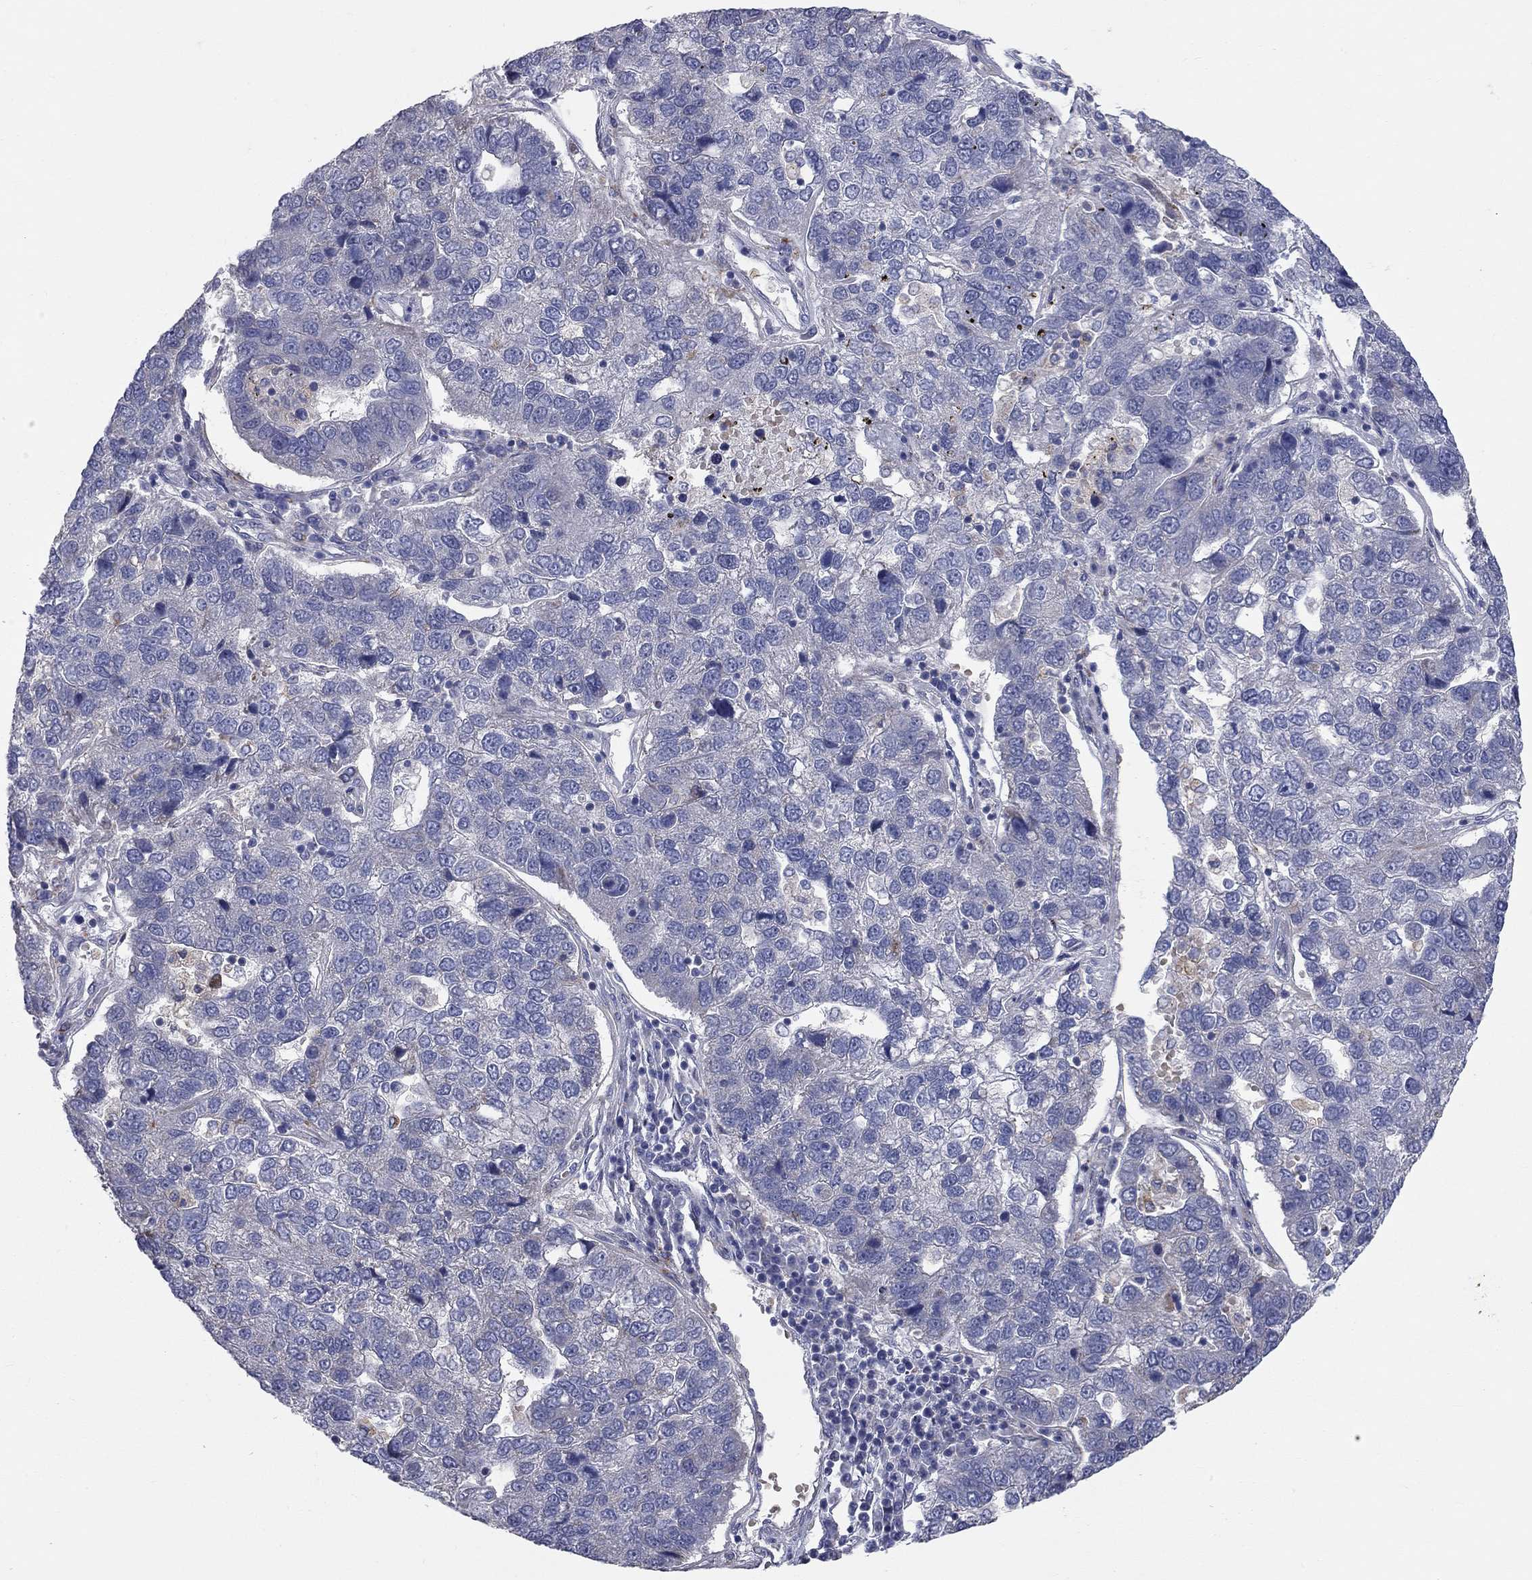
{"staining": {"intensity": "negative", "quantity": "none", "location": "none"}, "tissue": "pancreatic cancer", "cell_type": "Tumor cells", "image_type": "cancer", "snomed": [{"axis": "morphology", "description": "Adenocarcinoma, NOS"}, {"axis": "topography", "description": "Pancreas"}], "caption": "There is no significant expression in tumor cells of pancreatic adenocarcinoma.", "gene": "KANSL1L", "patient": {"sex": "female", "age": 61}}